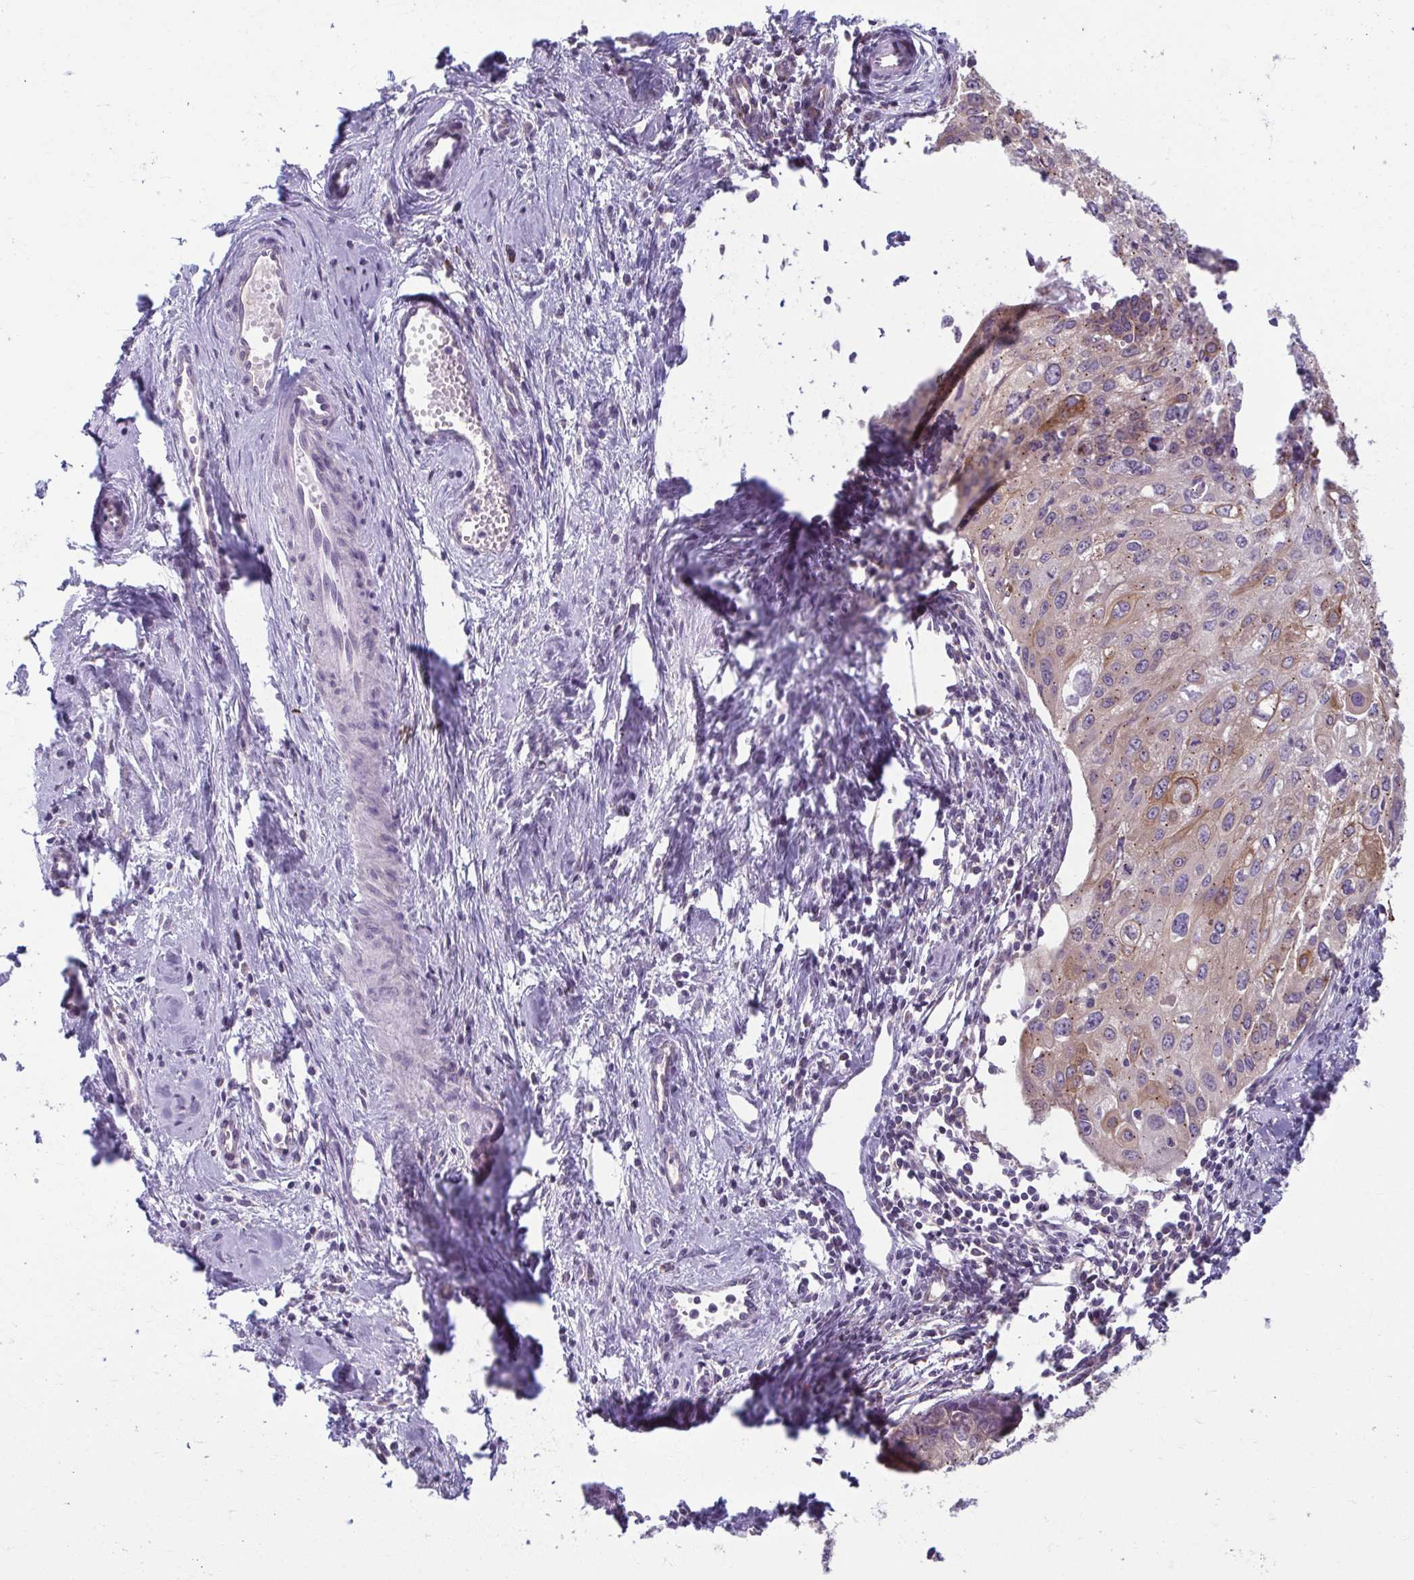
{"staining": {"intensity": "weak", "quantity": ">75%", "location": "cytoplasmic/membranous"}, "tissue": "cervical cancer", "cell_type": "Tumor cells", "image_type": "cancer", "snomed": [{"axis": "morphology", "description": "Squamous cell carcinoma, NOS"}, {"axis": "topography", "description": "Cervix"}], "caption": "Protein analysis of cervical cancer tissue displays weak cytoplasmic/membranous expression in about >75% of tumor cells.", "gene": "TMEM108", "patient": {"sex": "female", "age": 50}}